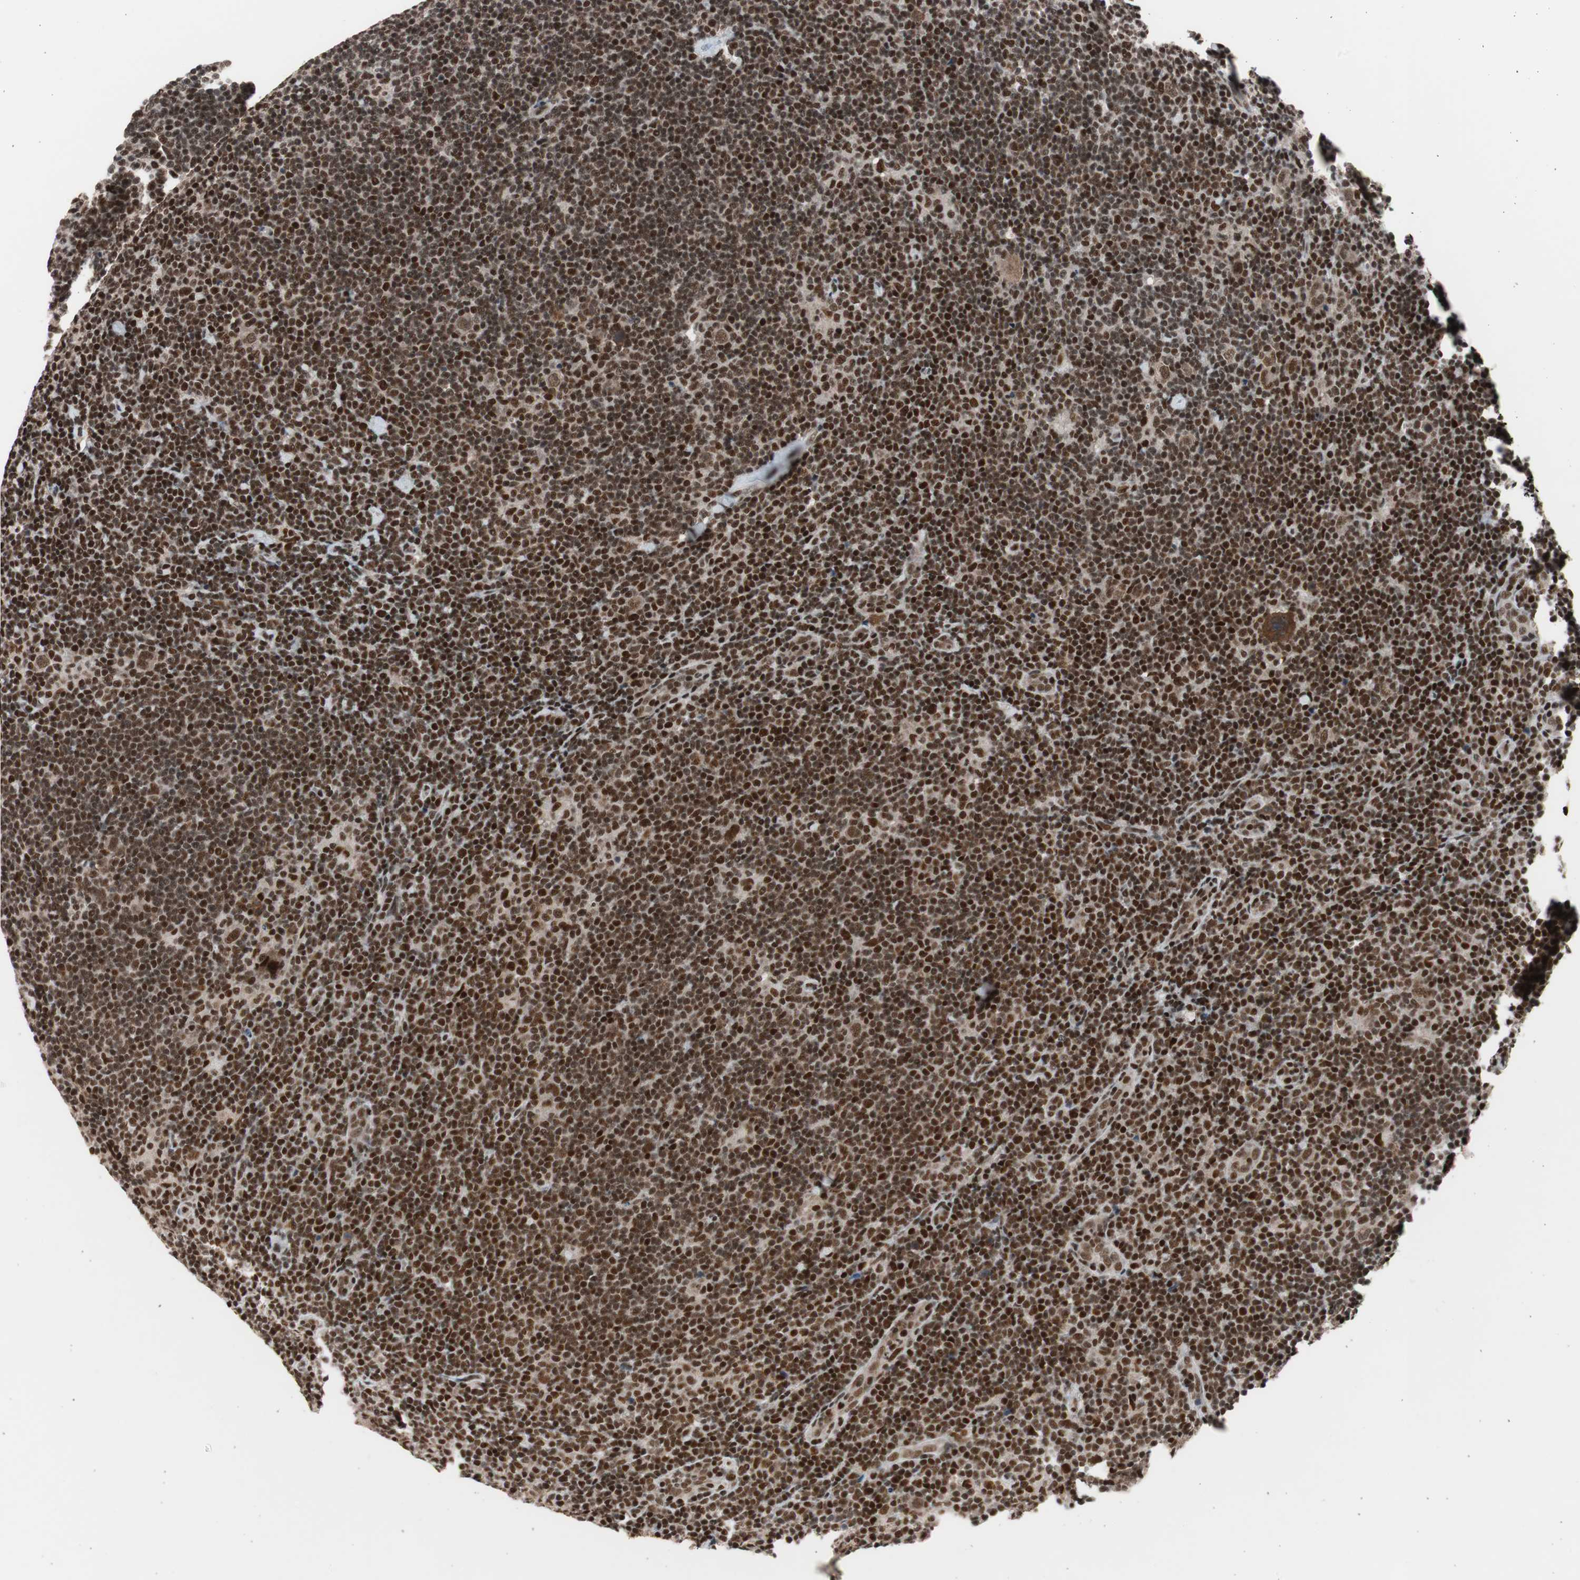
{"staining": {"intensity": "moderate", "quantity": ">75%", "location": "nuclear"}, "tissue": "lymphoma", "cell_type": "Tumor cells", "image_type": "cancer", "snomed": [{"axis": "morphology", "description": "Hodgkin's disease, NOS"}, {"axis": "topography", "description": "Lymph node"}], "caption": "Immunohistochemistry (IHC) photomicrograph of Hodgkin's disease stained for a protein (brown), which shows medium levels of moderate nuclear staining in approximately >75% of tumor cells.", "gene": "RPA1", "patient": {"sex": "female", "age": 57}}